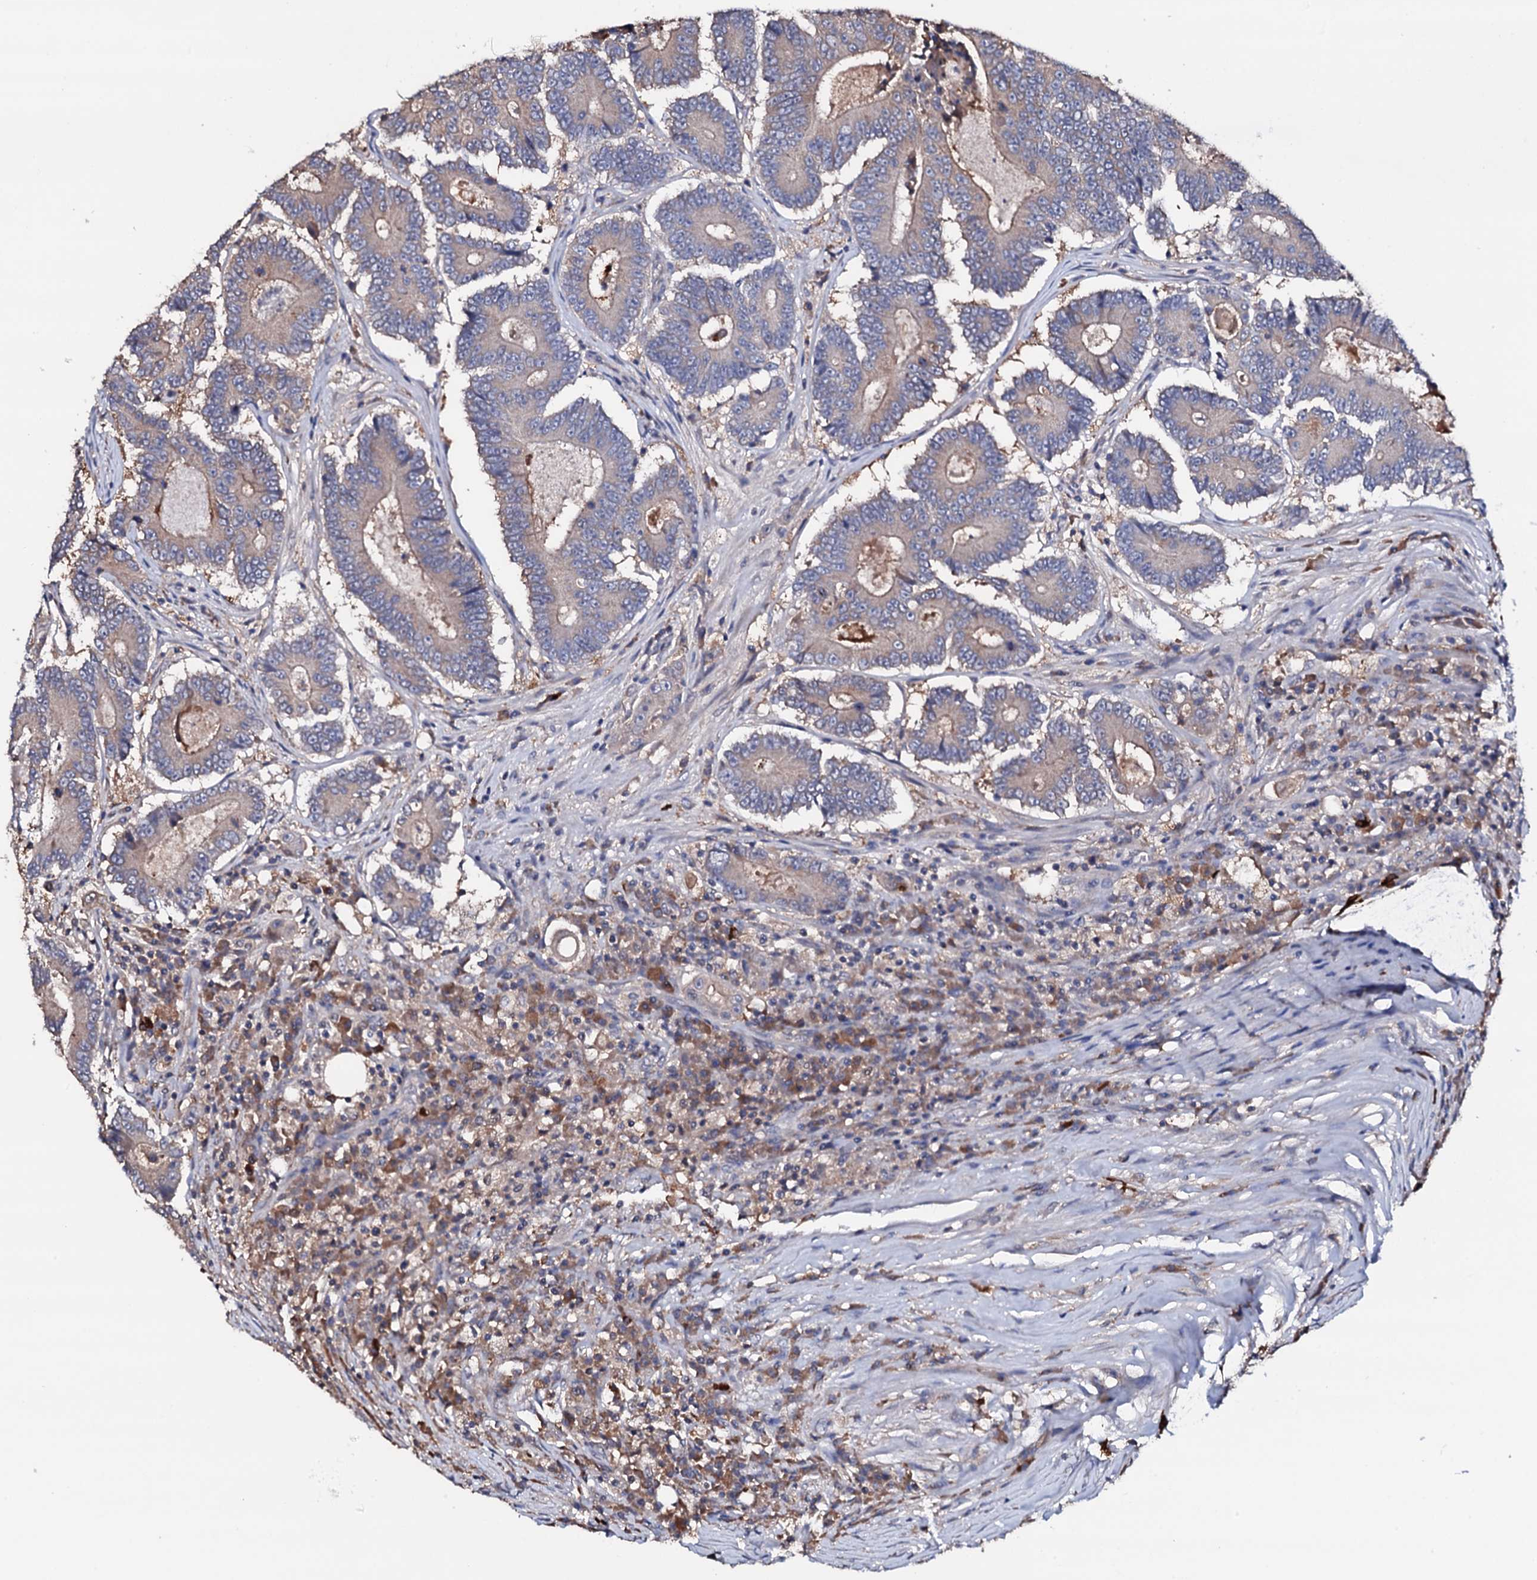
{"staining": {"intensity": "weak", "quantity": ">75%", "location": "cytoplasmic/membranous"}, "tissue": "colorectal cancer", "cell_type": "Tumor cells", "image_type": "cancer", "snomed": [{"axis": "morphology", "description": "Adenocarcinoma, NOS"}, {"axis": "topography", "description": "Colon"}], "caption": "A histopathology image of colorectal adenocarcinoma stained for a protein reveals weak cytoplasmic/membranous brown staining in tumor cells.", "gene": "TCAF2", "patient": {"sex": "male", "age": 83}}